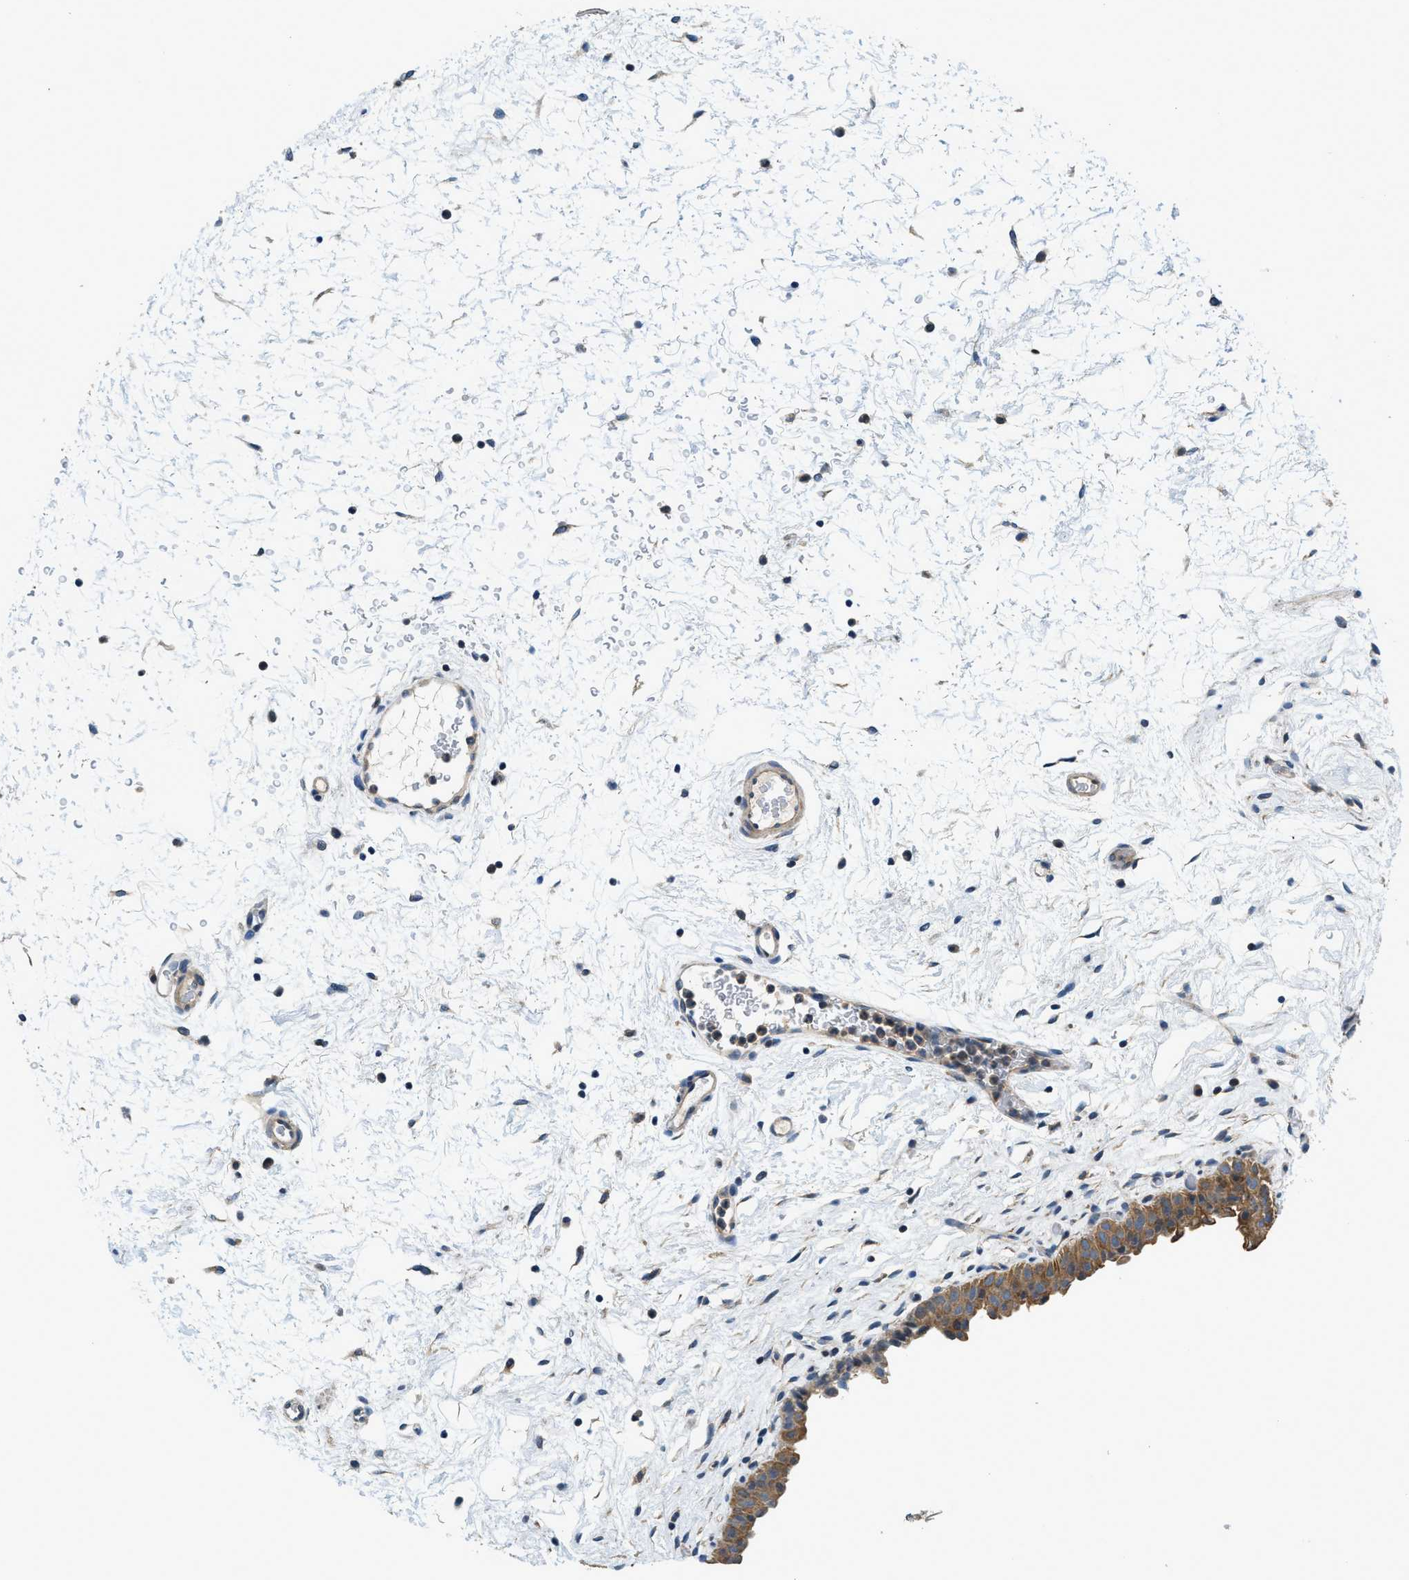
{"staining": {"intensity": "moderate", "quantity": ">75%", "location": "cytoplasmic/membranous"}, "tissue": "urinary bladder", "cell_type": "Urothelial cells", "image_type": "normal", "snomed": [{"axis": "morphology", "description": "Normal tissue, NOS"}, {"axis": "topography", "description": "Urinary bladder"}], "caption": "Urinary bladder stained with DAB immunohistochemistry shows medium levels of moderate cytoplasmic/membranous positivity in about >75% of urothelial cells.", "gene": "SSH2", "patient": {"sex": "male", "age": 46}}